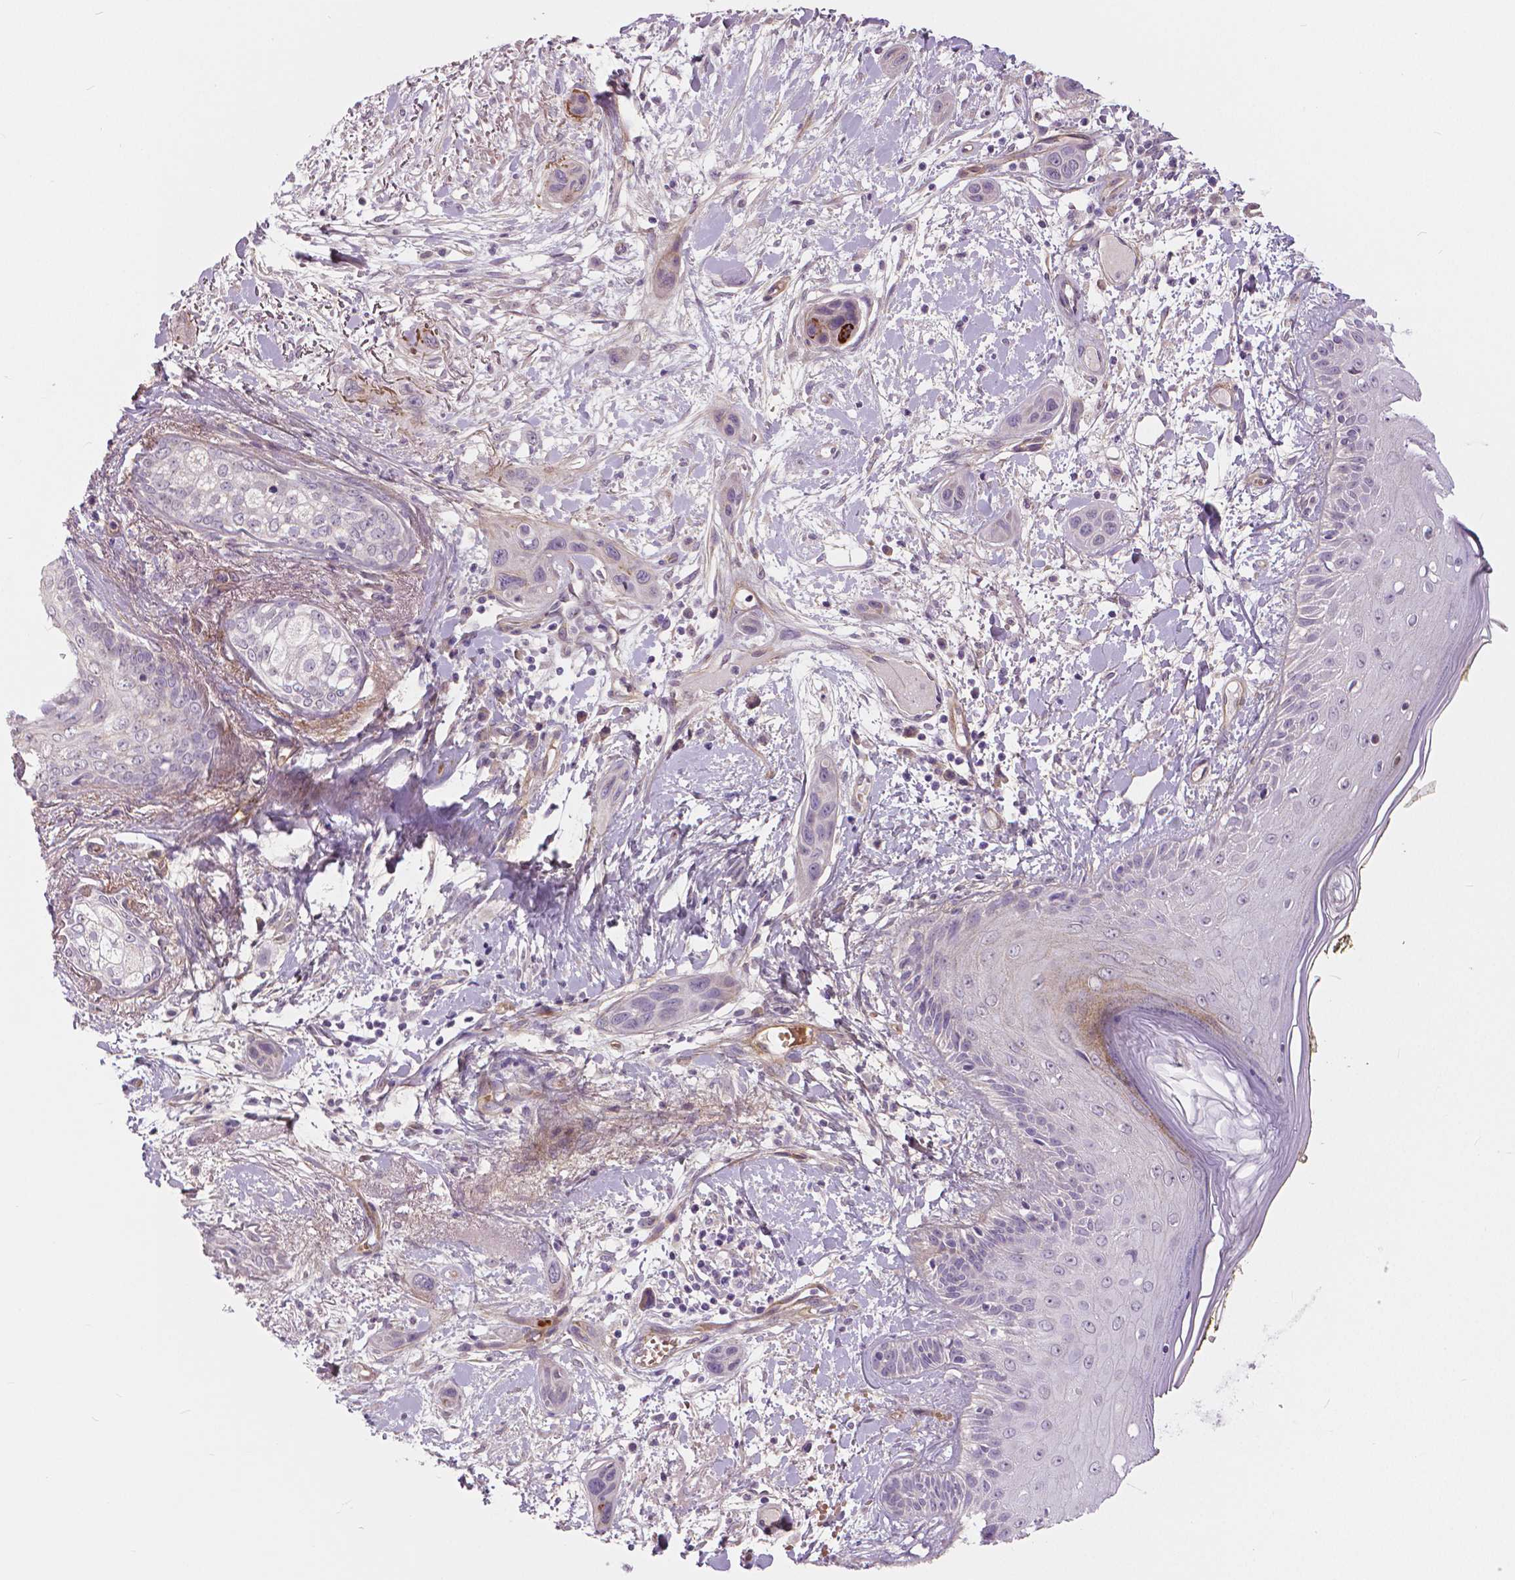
{"staining": {"intensity": "negative", "quantity": "none", "location": "none"}, "tissue": "skin cancer", "cell_type": "Tumor cells", "image_type": "cancer", "snomed": [{"axis": "morphology", "description": "Squamous cell carcinoma, NOS"}, {"axis": "topography", "description": "Skin"}], "caption": "Skin cancer (squamous cell carcinoma) was stained to show a protein in brown. There is no significant positivity in tumor cells.", "gene": "FLT1", "patient": {"sex": "male", "age": 79}}